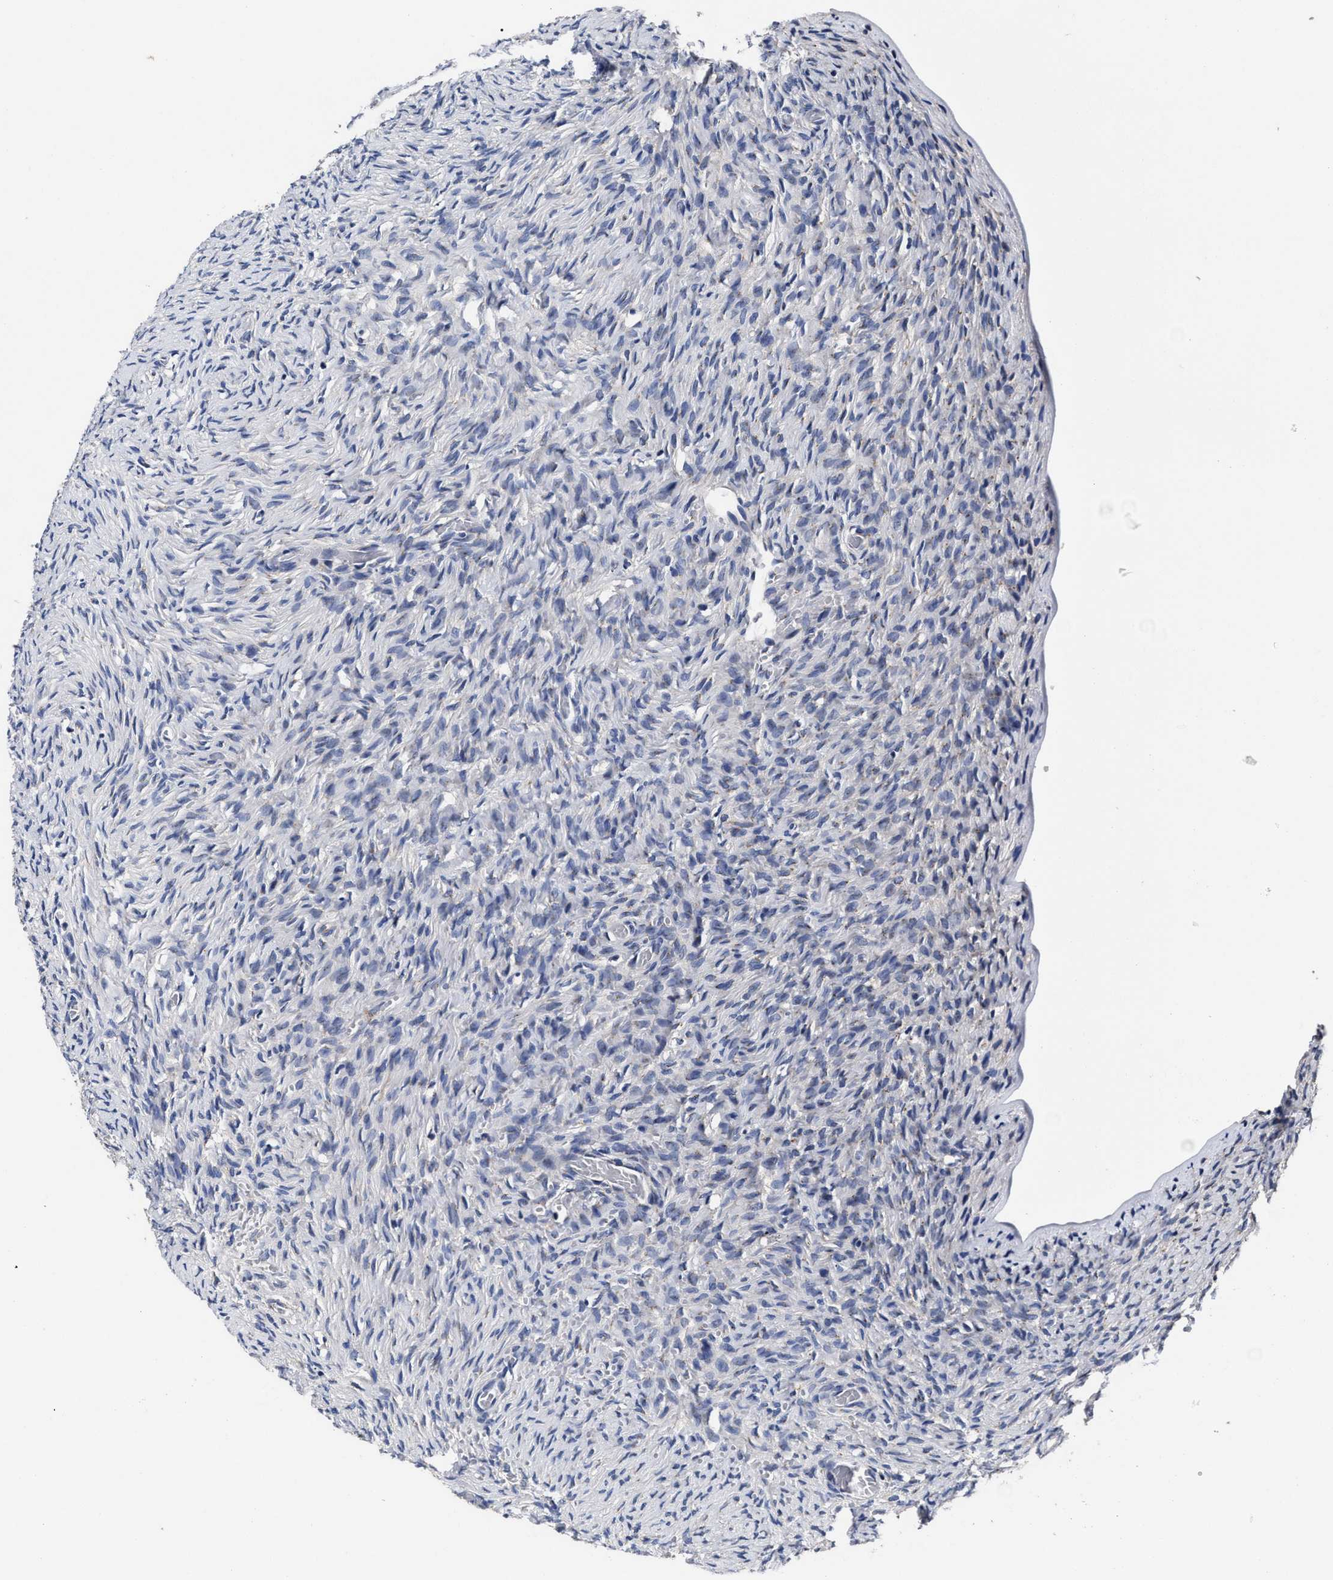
{"staining": {"intensity": "weak", "quantity": "<25%", "location": "cytoplasmic/membranous"}, "tissue": "ovary", "cell_type": "Follicle cells", "image_type": "normal", "snomed": [{"axis": "morphology", "description": "Normal tissue, NOS"}, {"axis": "topography", "description": "Ovary"}], "caption": "Immunohistochemistry image of benign ovary stained for a protein (brown), which displays no staining in follicle cells.", "gene": "OLFML2A", "patient": {"sex": "female", "age": 27}}